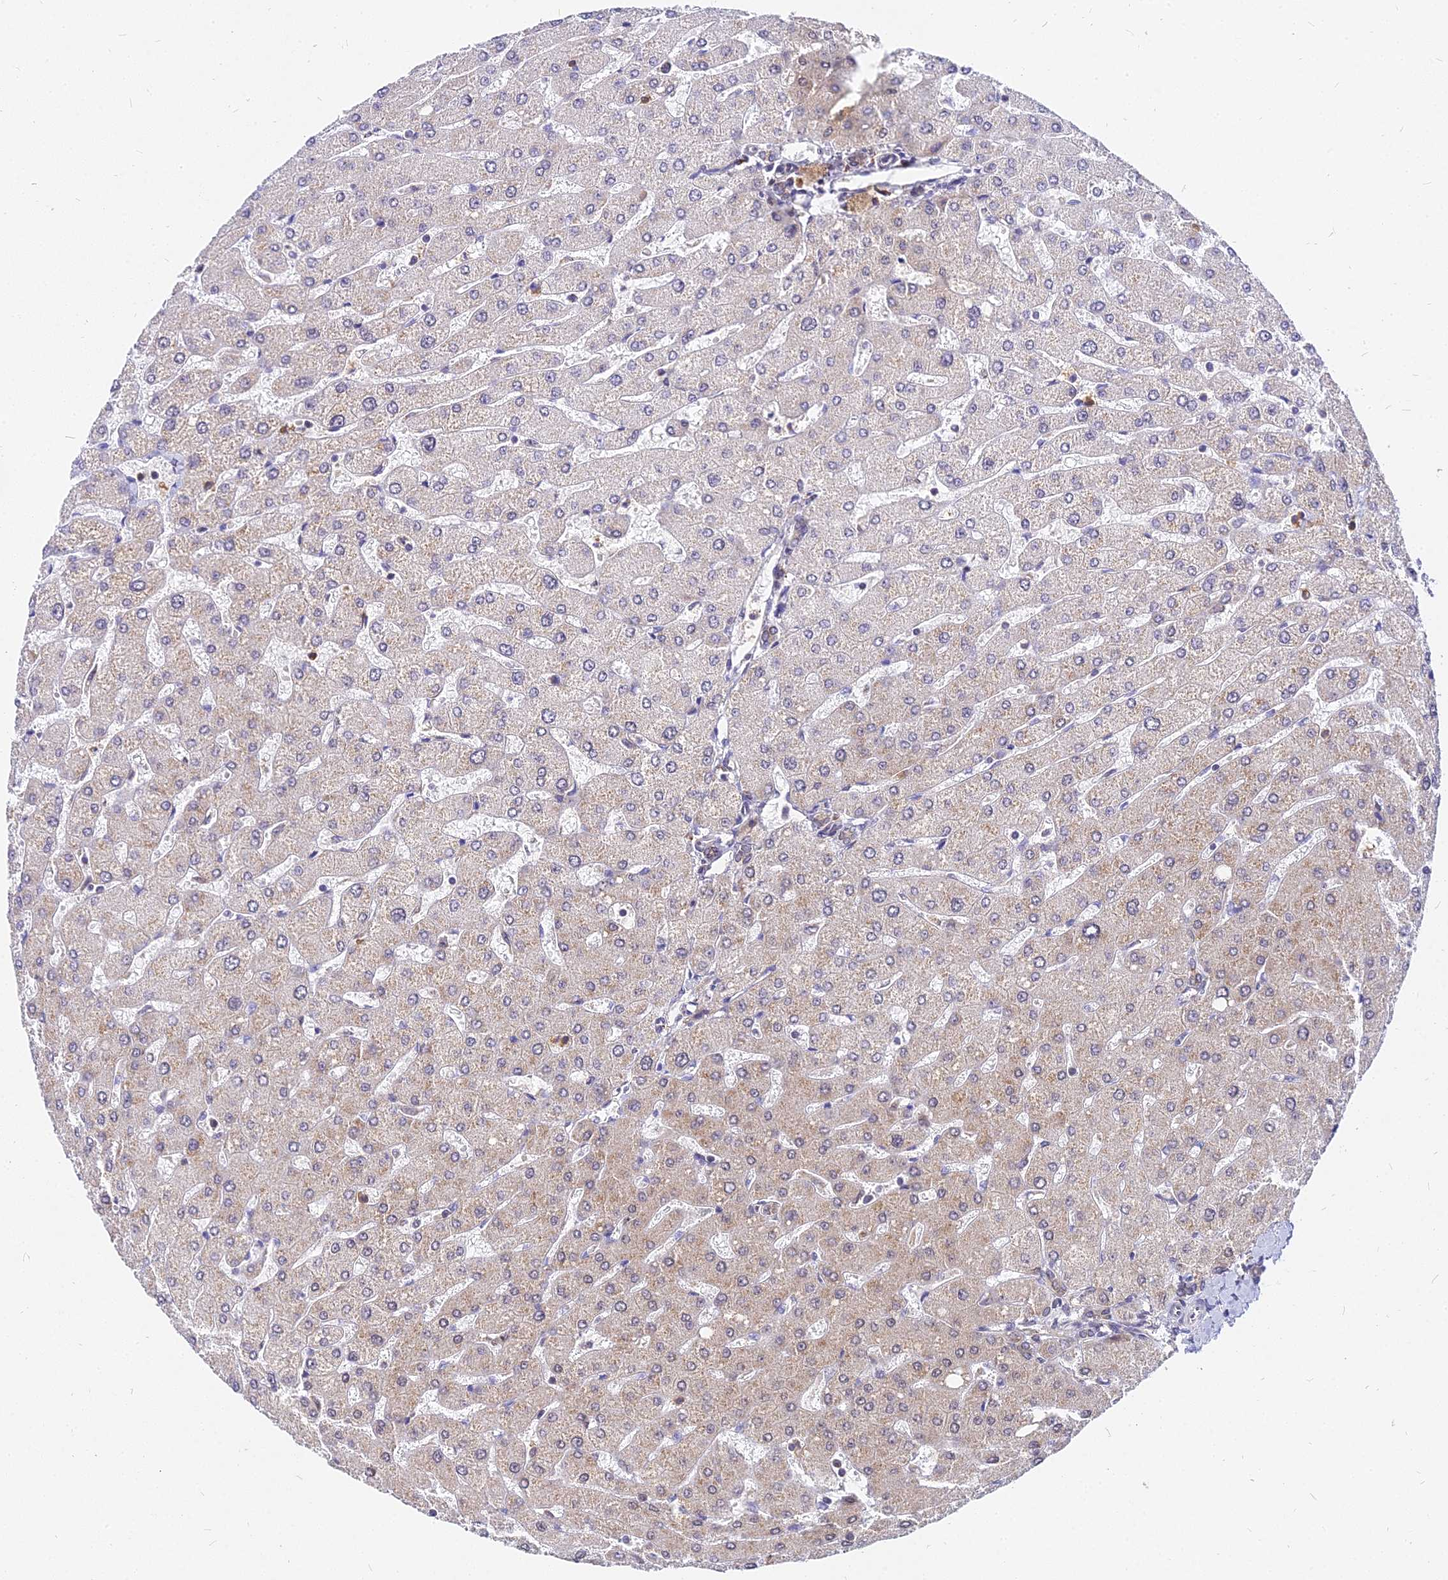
{"staining": {"intensity": "weak", "quantity": "25%-75%", "location": "cytoplasmic/membranous"}, "tissue": "liver", "cell_type": "Cholangiocytes", "image_type": "normal", "snomed": [{"axis": "morphology", "description": "Normal tissue, NOS"}, {"axis": "topography", "description": "Liver"}], "caption": "Approximately 25%-75% of cholangiocytes in unremarkable liver exhibit weak cytoplasmic/membranous protein expression as visualized by brown immunohistochemical staining.", "gene": "RNF121", "patient": {"sex": "male", "age": 55}}